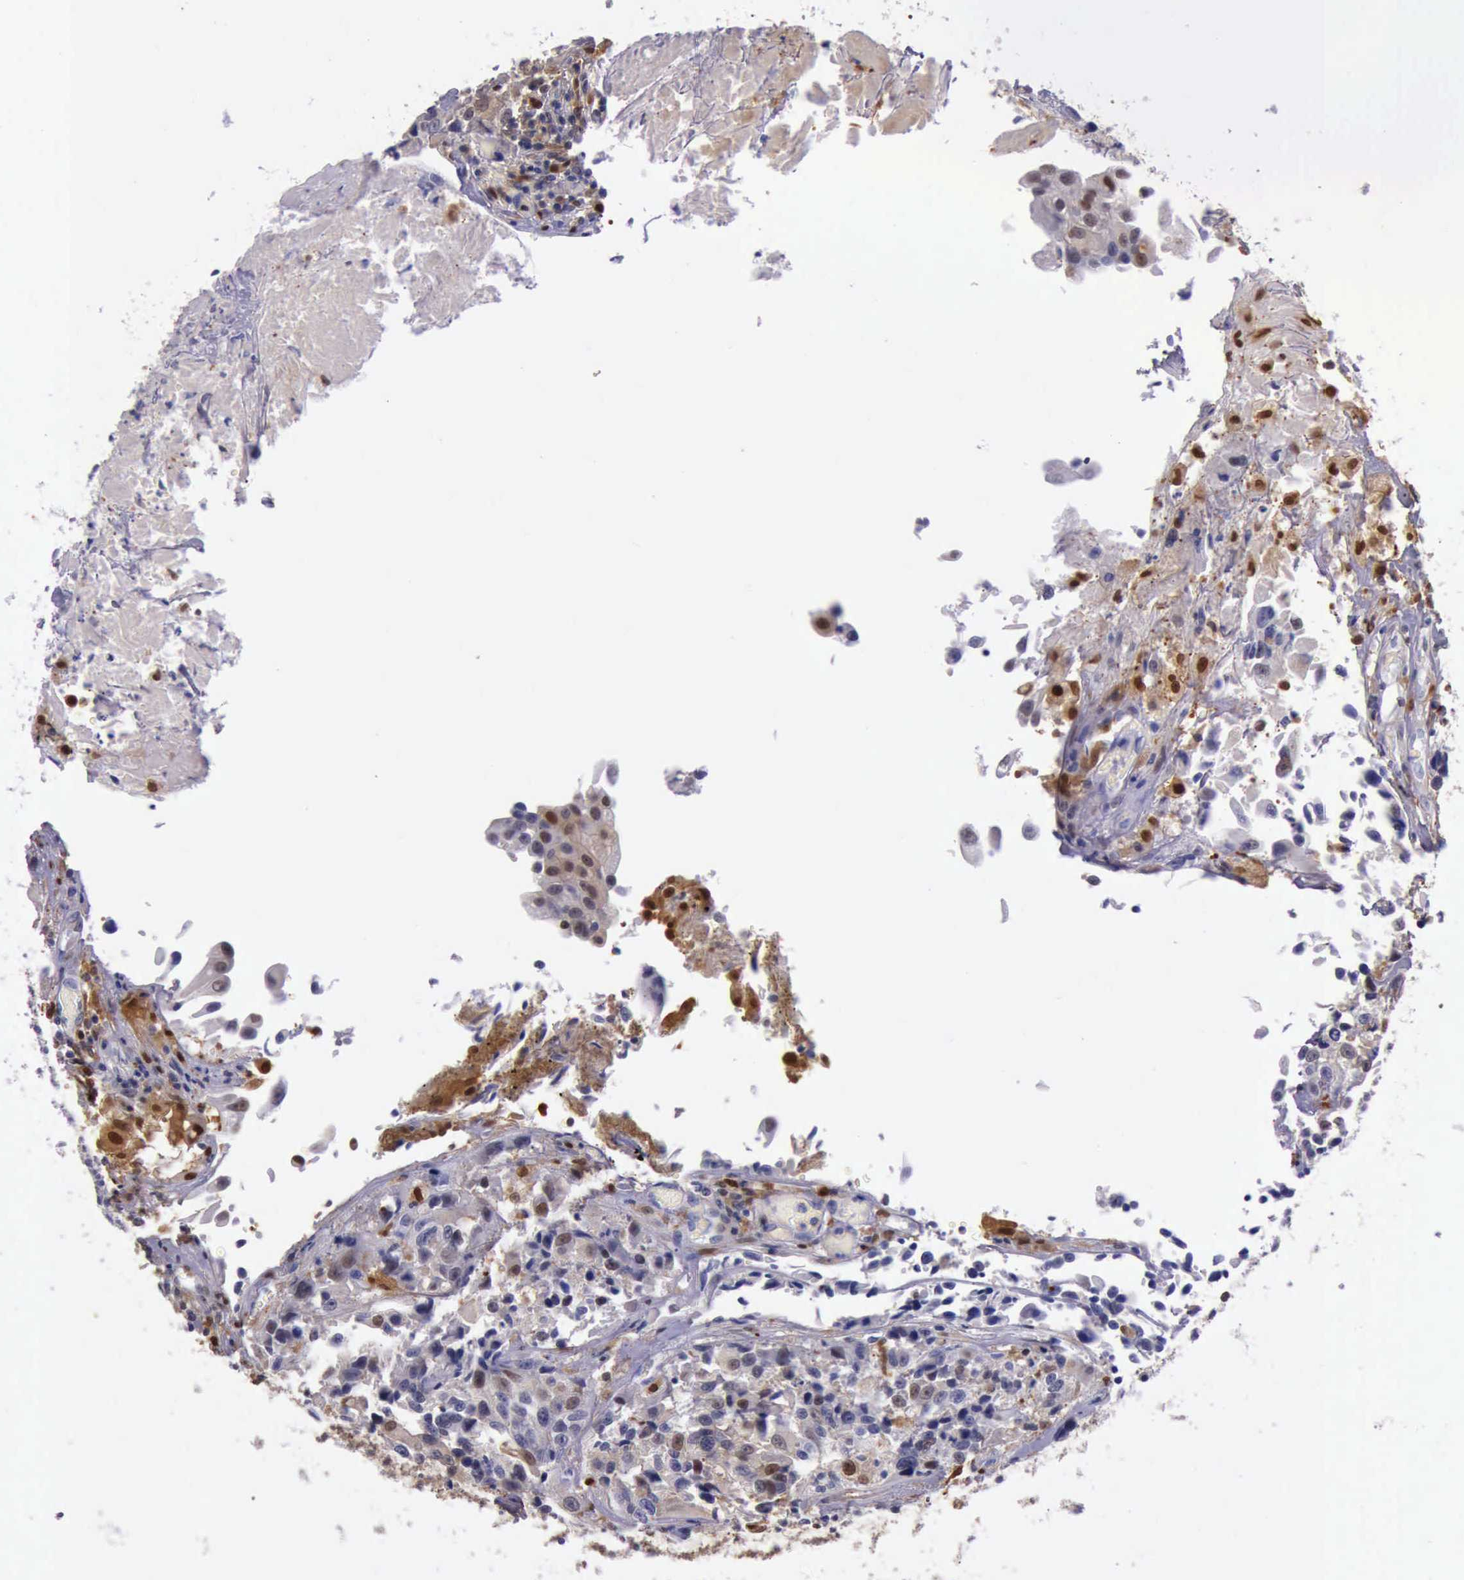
{"staining": {"intensity": "moderate", "quantity": "25%-75%", "location": "cytoplasmic/membranous,nuclear"}, "tissue": "urothelial cancer", "cell_type": "Tumor cells", "image_type": "cancer", "snomed": [{"axis": "morphology", "description": "Urothelial carcinoma, High grade"}, {"axis": "topography", "description": "Urinary bladder"}], "caption": "High-grade urothelial carcinoma stained with a protein marker shows moderate staining in tumor cells.", "gene": "TYMP", "patient": {"sex": "female", "age": 81}}